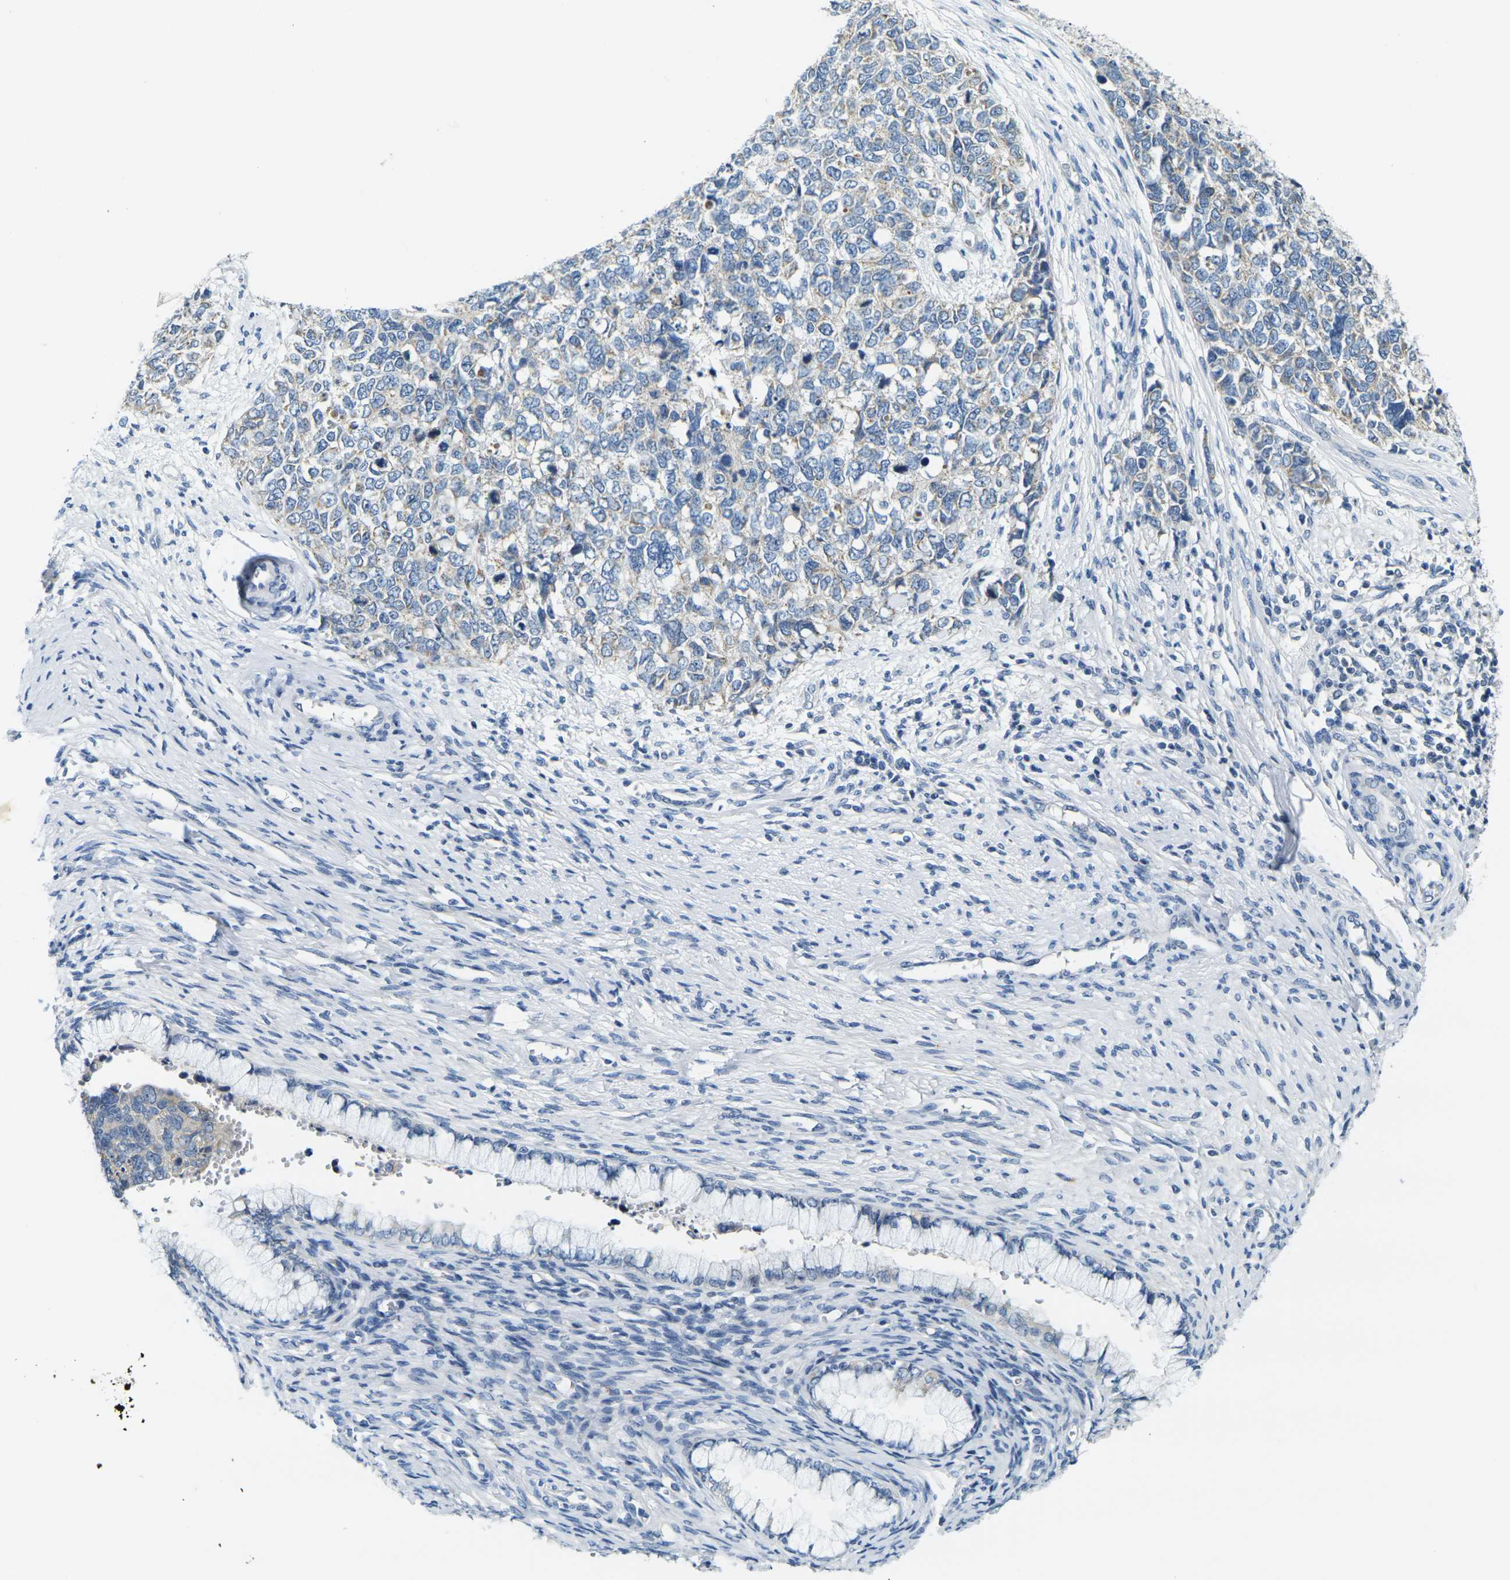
{"staining": {"intensity": "weak", "quantity": "25%-75%", "location": "cytoplasmic/membranous"}, "tissue": "cervical cancer", "cell_type": "Tumor cells", "image_type": "cancer", "snomed": [{"axis": "morphology", "description": "Squamous cell carcinoma, NOS"}, {"axis": "topography", "description": "Cervix"}], "caption": "Squamous cell carcinoma (cervical) stained for a protein (brown) demonstrates weak cytoplasmic/membranous positive staining in approximately 25%-75% of tumor cells.", "gene": "SHISAL2B", "patient": {"sex": "female", "age": 63}}